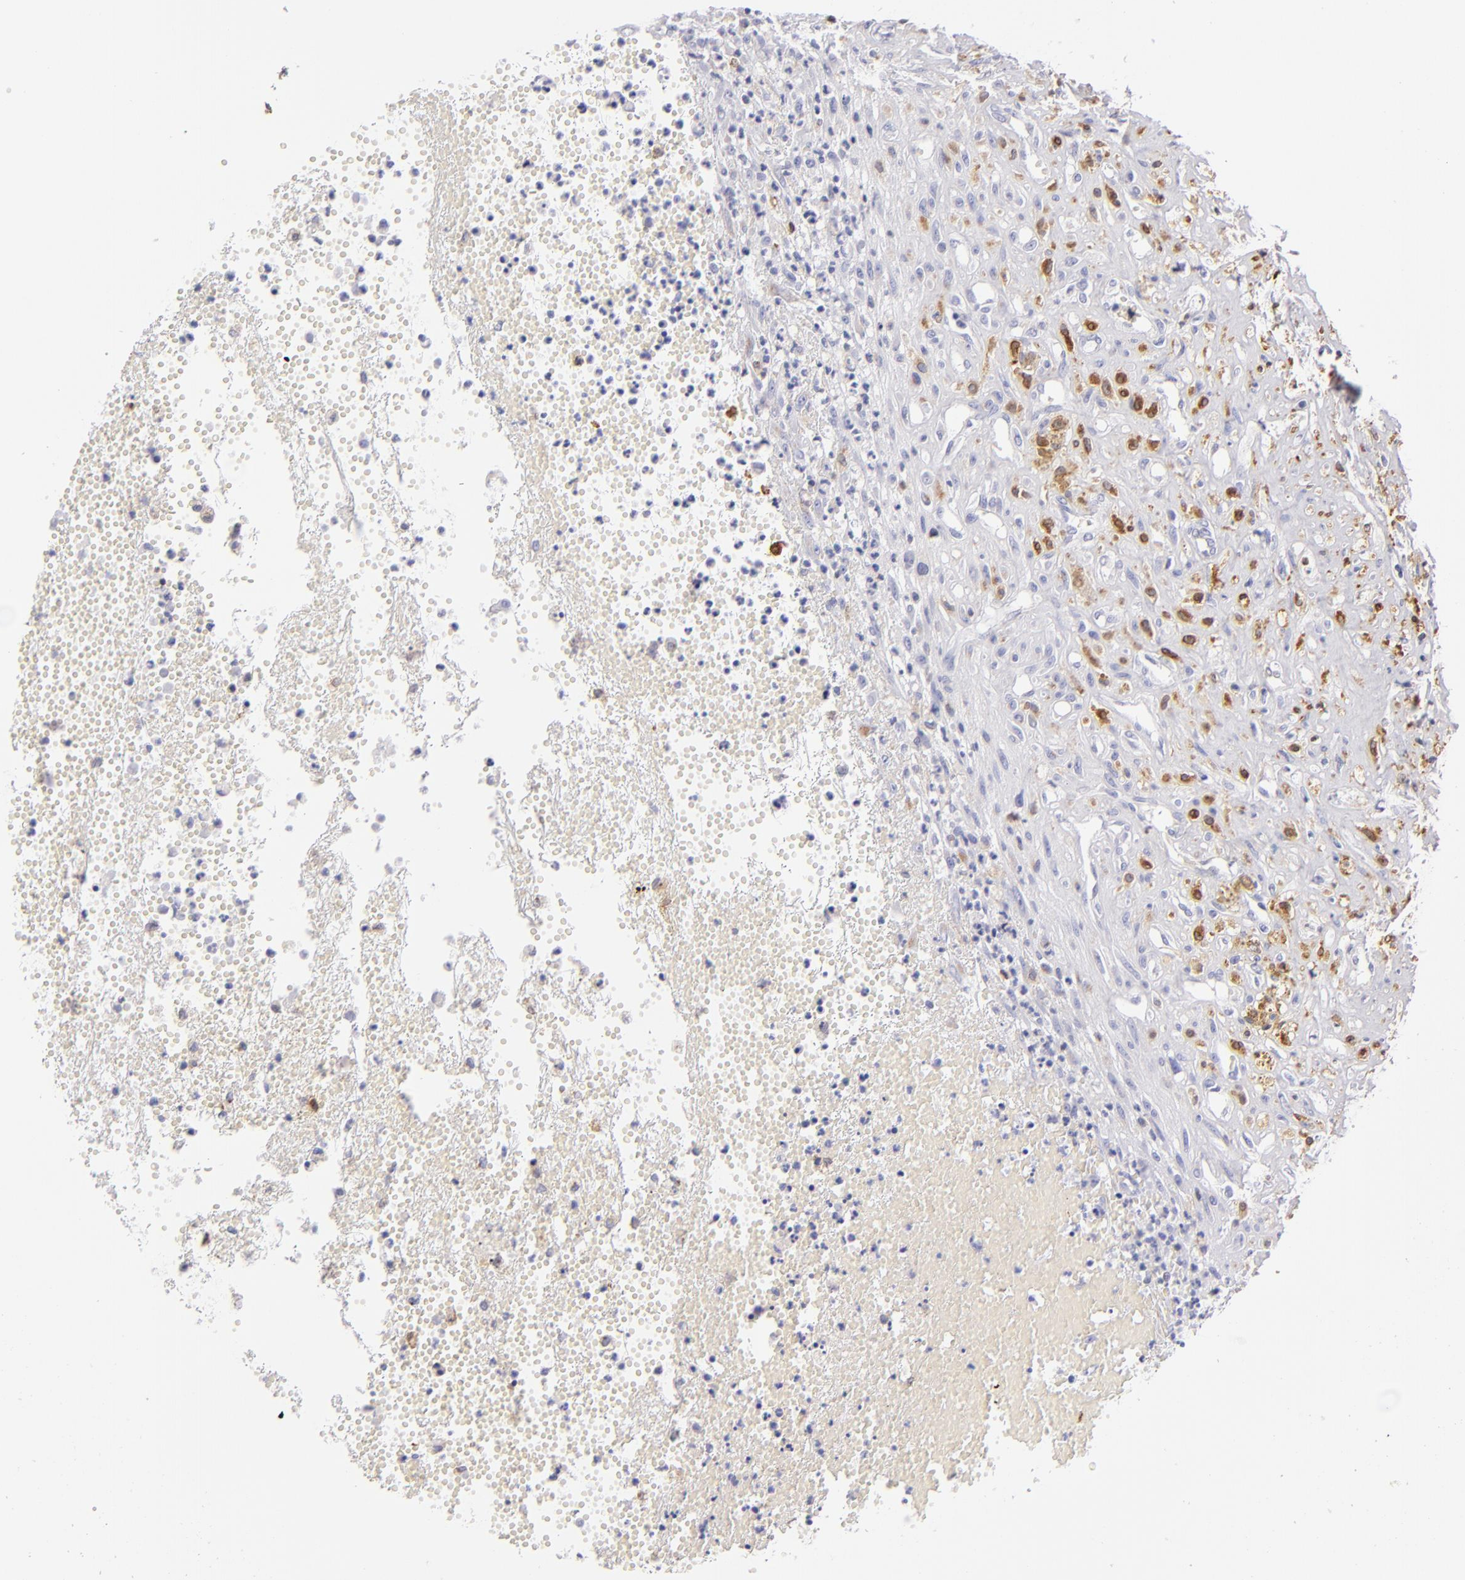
{"staining": {"intensity": "moderate", "quantity": "25%-75%", "location": "cytoplasmic/membranous"}, "tissue": "glioma", "cell_type": "Tumor cells", "image_type": "cancer", "snomed": [{"axis": "morphology", "description": "Glioma, malignant, High grade"}, {"axis": "topography", "description": "Brain"}], "caption": "Brown immunohistochemical staining in human glioma demonstrates moderate cytoplasmic/membranous staining in approximately 25%-75% of tumor cells.", "gene": "CD74", "patient": {"sex": "male", "age": 66}}